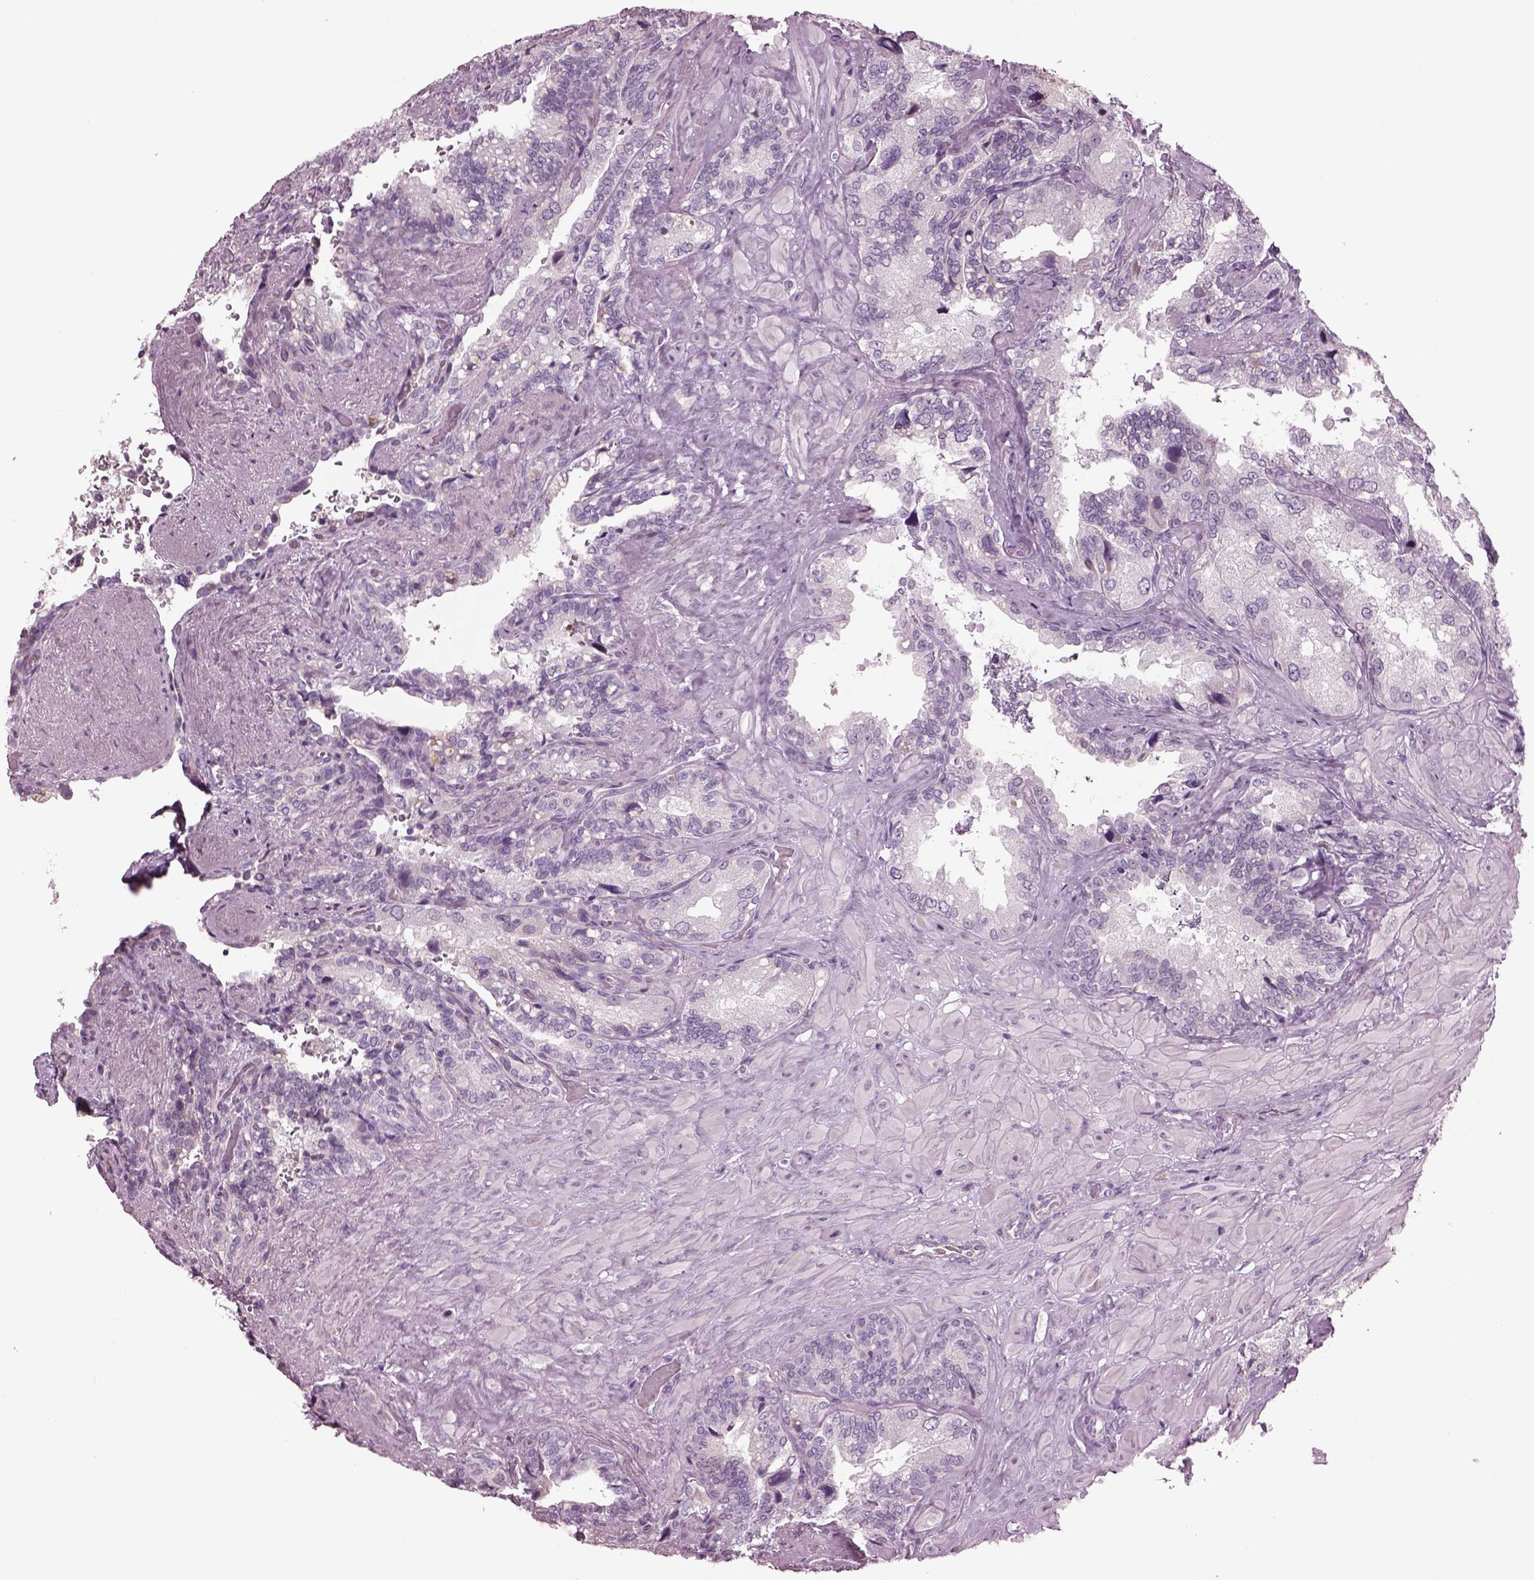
{"staining": {"intensity": "negative", "quantity": "none", "location": "none"}, "tissue": "seminal vesicle", "cell_type": "Glandular cells", "image_type": "normal", "snomed": [{"axis": "morphology", "description": "Normal tissue, NOS"}, {"axis": "topography", "description": "Seminal veicle"}], "caption": "Immunohistochemistry (IHC) micrograph of benign seminal vesicle: human seminal vesicle stained with DAB reveals no significant protein expression in glandular cells. The staining was performed using DAB (3,3'-diaminobenzidine) to visualize the protein expression in brown, while the nuclei were stained in blue with hematoxylin (Magnification: 20x).", "gene": "CYLC1", "patient": {"sex": "male", "age": 69}}